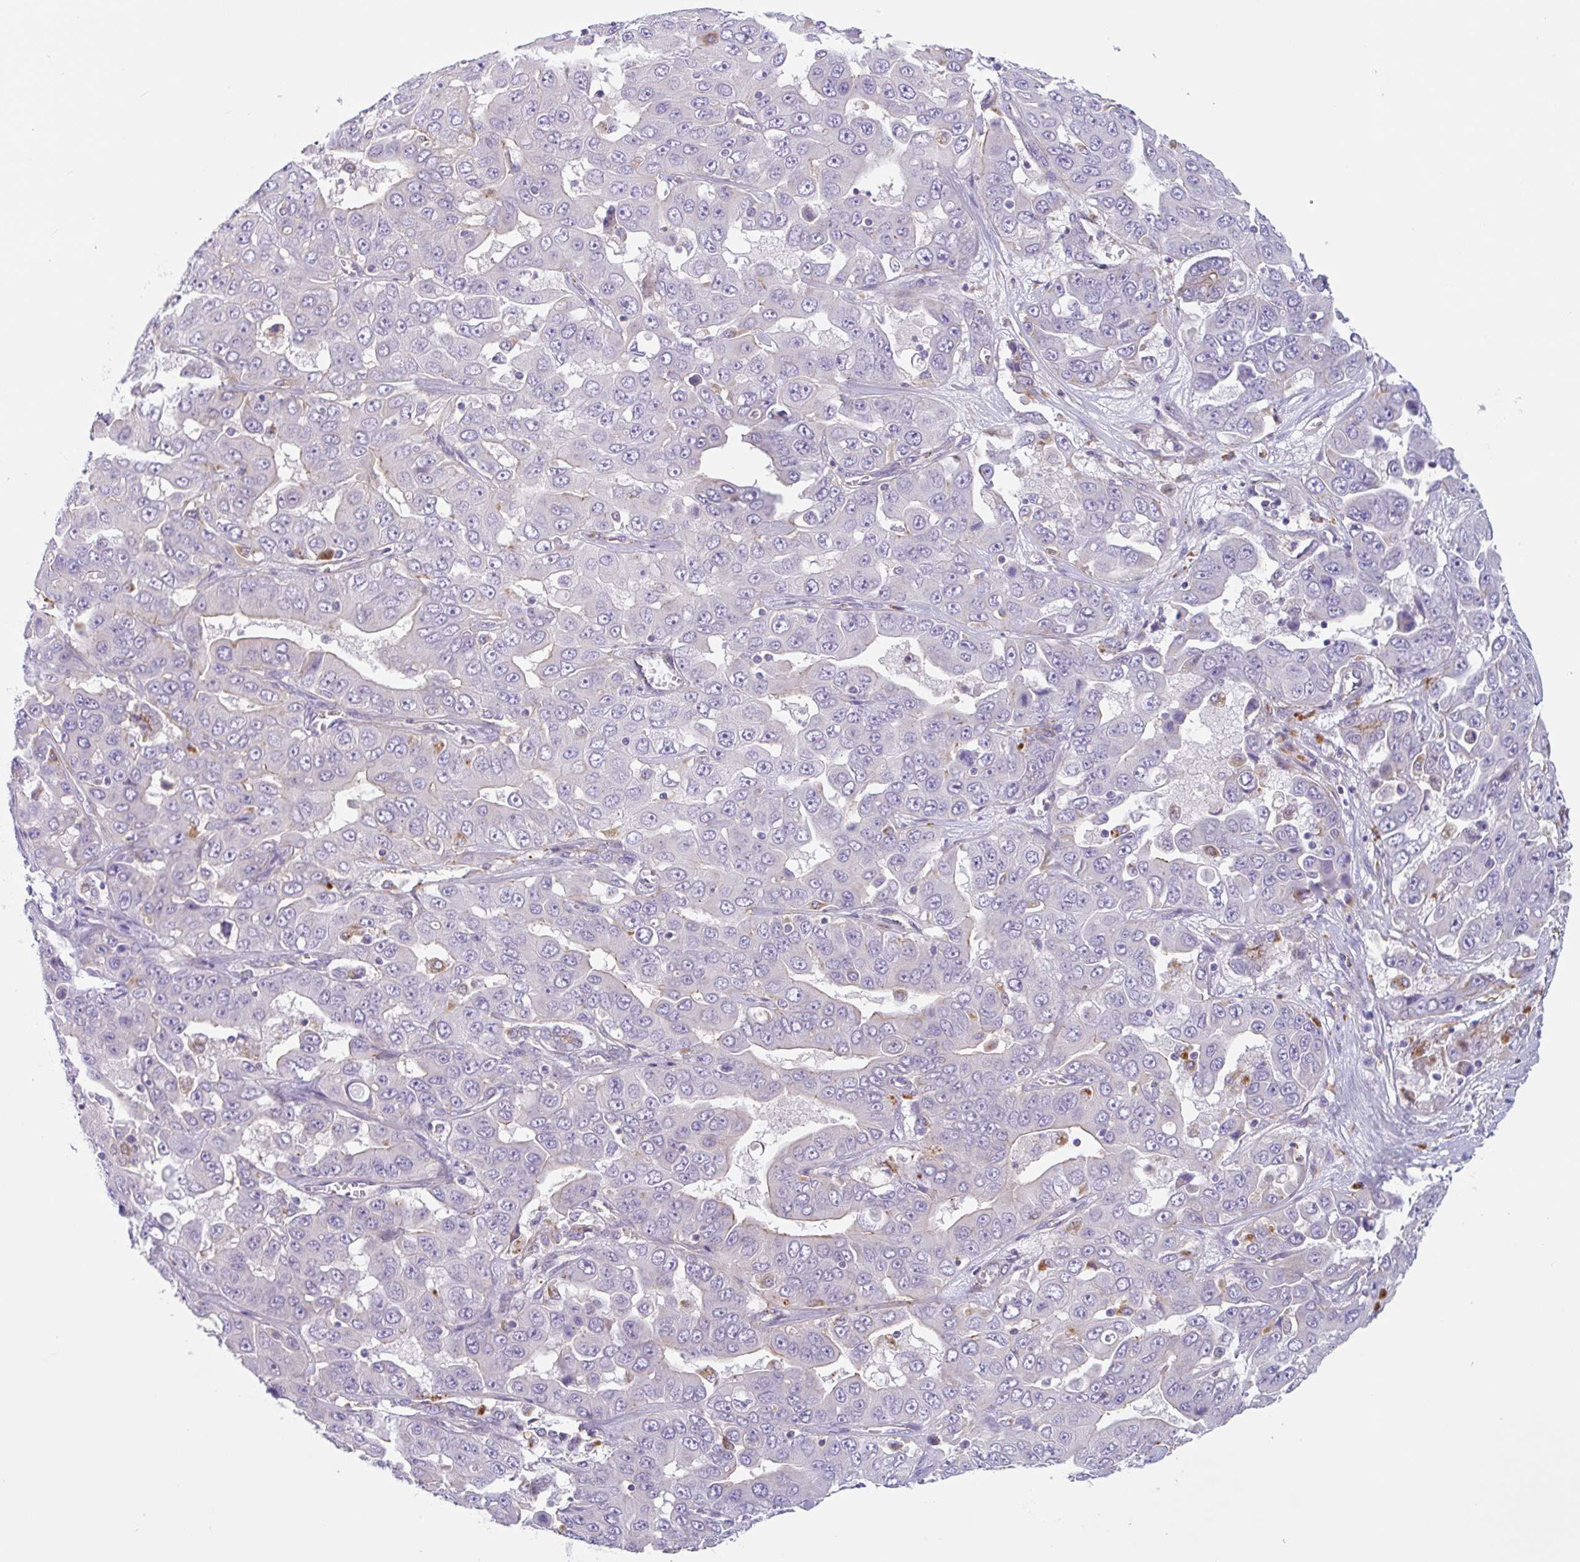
{"staining": {"intensity": "negative", "quantity": "none", "location": "none"}, "tissue": "liver cancer", "cell_type": "Tumor cells", "image_type": "cancer", "snomed": [{"axis": "morphology", "description": "Cholangiocarcinoma"}, {"axis": "topography", "description": "Liver"}], "caption": "This is a micrograph of IHC staining of liver cholangiocarcinoma, which shows no positivity in tumor cells.", "gene": "LENG9", "patient": {"sex": "female", "age": 52}}